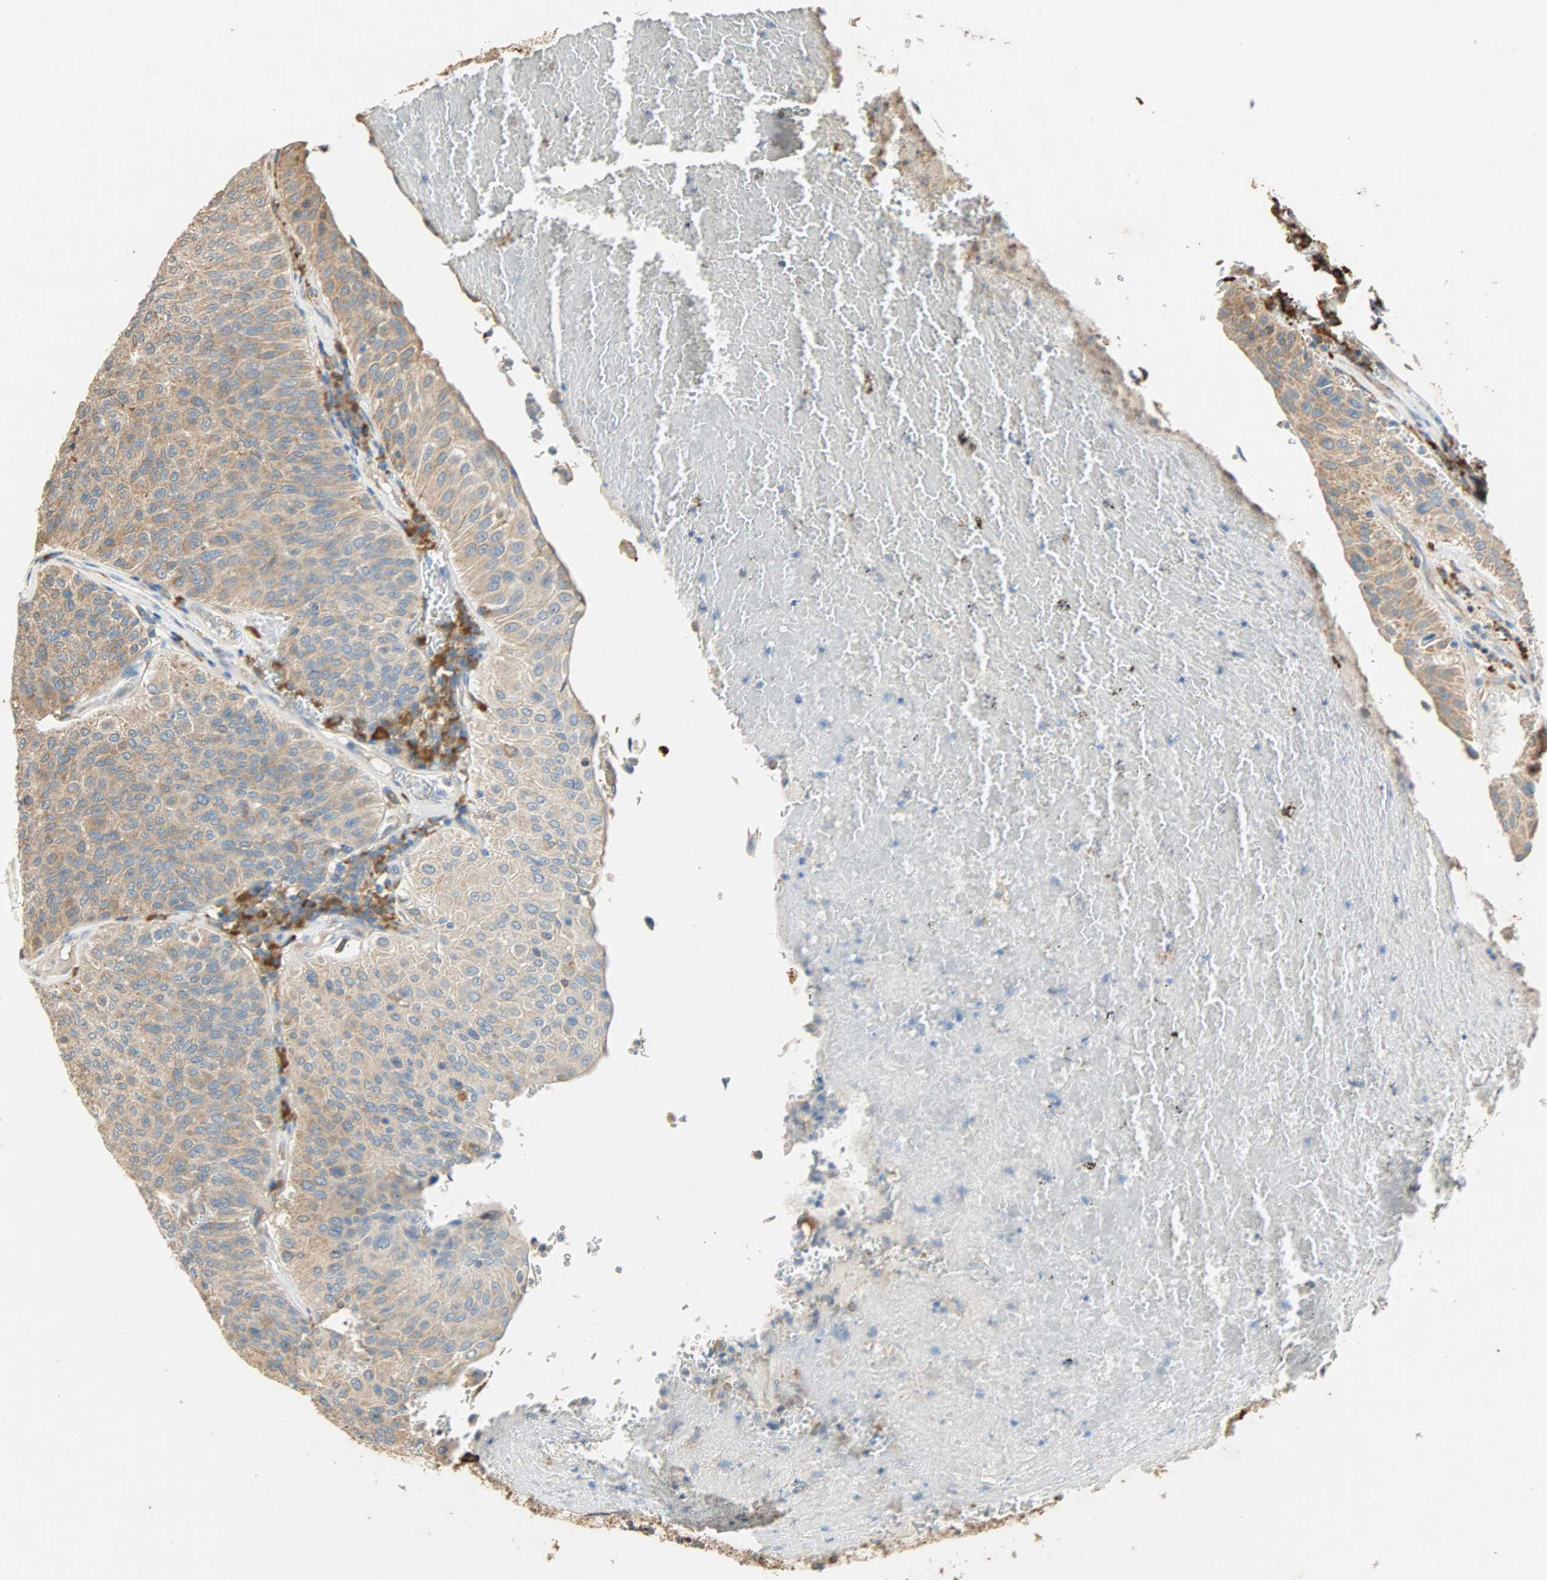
{"staining": {"intensity": "moderate", "quantity": ">75%", "location": "cytoplasmic/membranous"}, "tissue": "urothelial cancer", "cell_type": "Tumor cells", "image_type": "cancer", "snomed": [{"axis": "morphology", "description": "Urothelial carcinoma, High grade"}, {"axis": "topography", "description": "Urinary bladder"}], "caption": "High-grade urothelial carcinoma was stained to show a protein in brown. There is medium levels of moderate cytoplasmic/membranous staining in about >75% of tumor cells.", "gene": "HSPA5", "patient": {"sex": "male", "age": 66}}